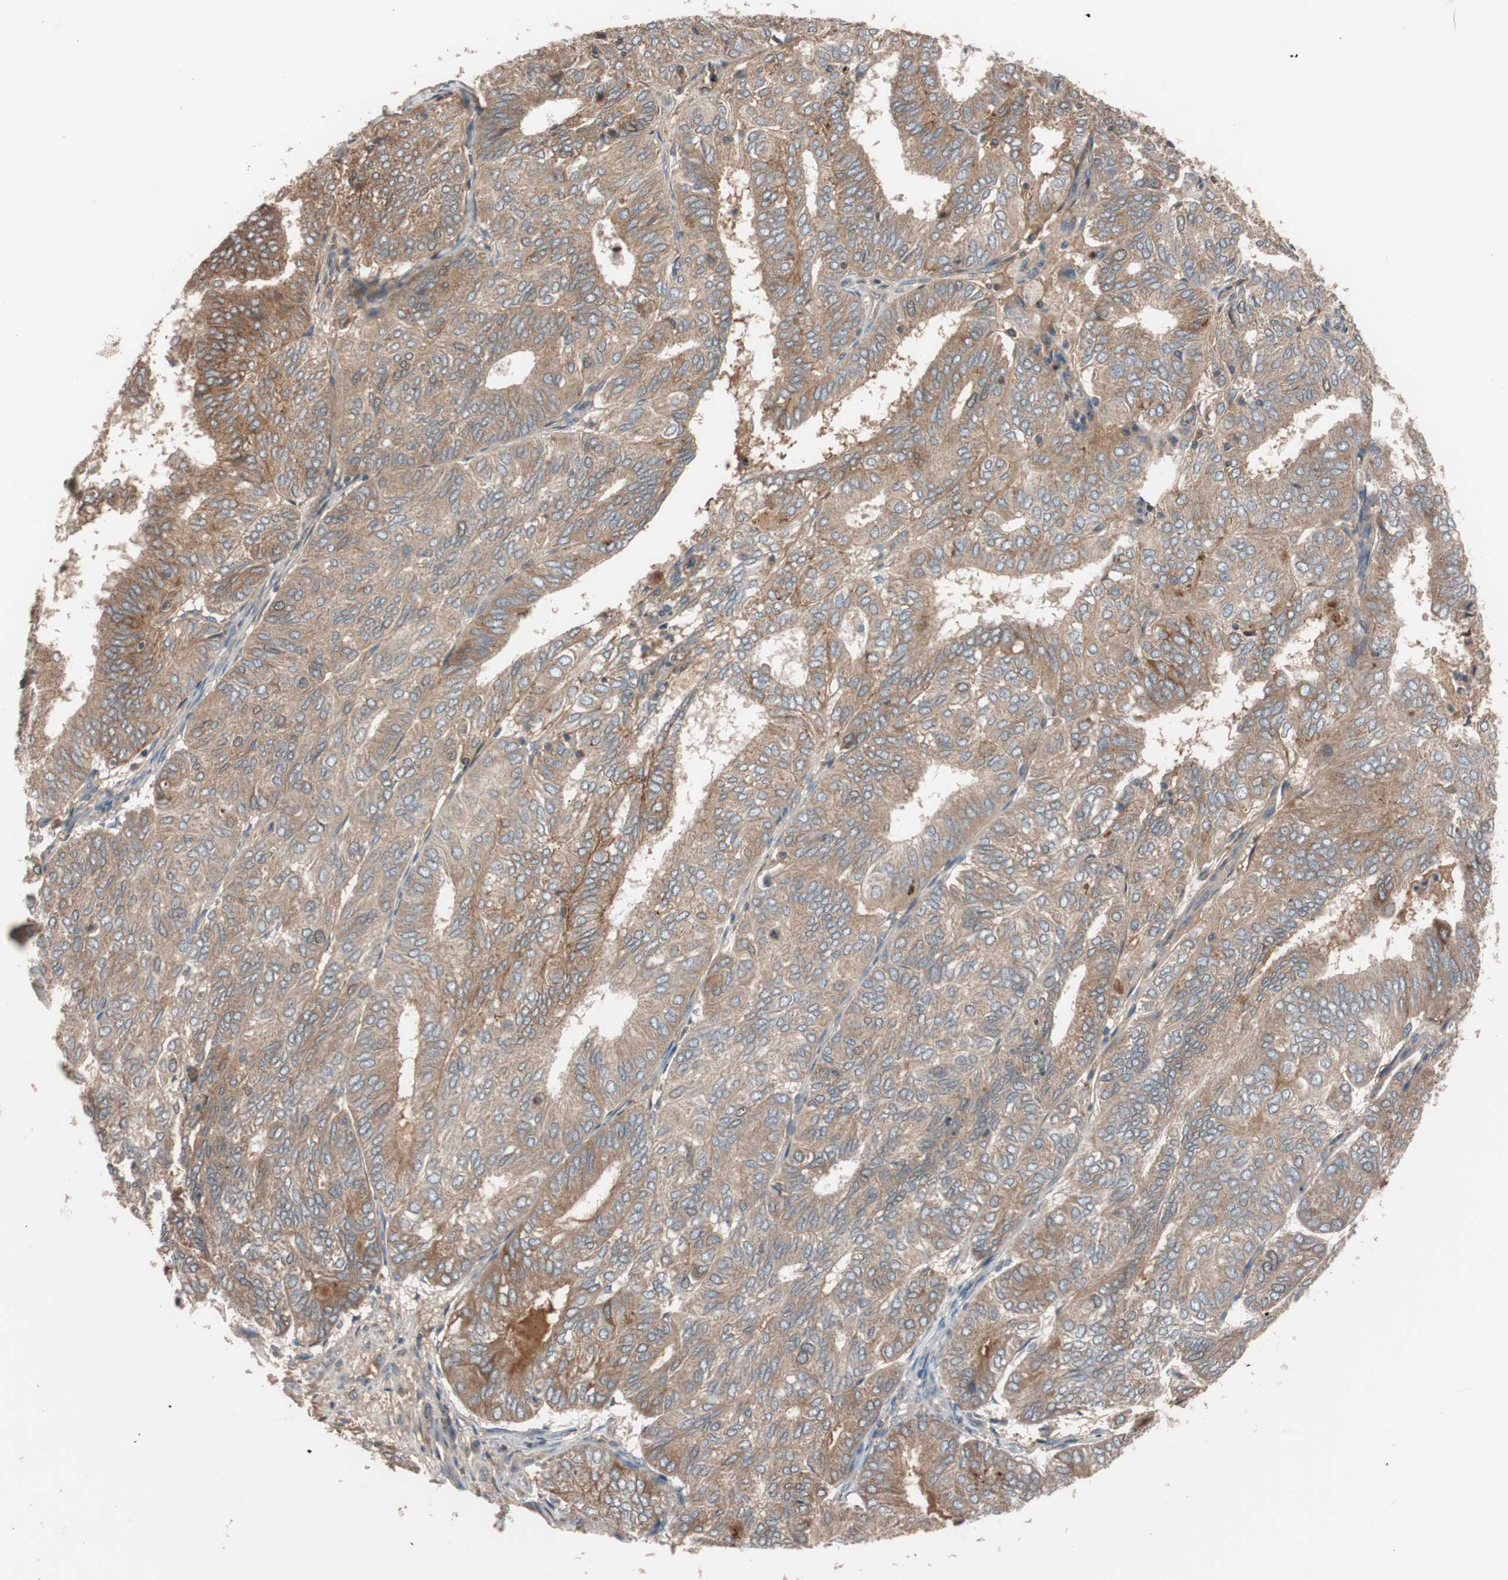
{"staining": {"intensity": "moderate", "quantity": ">75%", "location": "cytoplasmic/membranous"}, "tissue": "endometrial cancer", "cell_type": "Tumor cells", "image_type": "cancer", "snomed": [{"axis": "morphology", "description": "Adenocarcinoma, NOS"}, {"axis": "topography", "description": "Uterus"}], "caption": "The immunohistochemical stain labels moderate cytoplasmic/membranous positivity in tumor cells of endometrial cancer (adenocarcinoma) tissue.", "gene": "SDC4", "patient": {"sex": "female", "age": 60}}